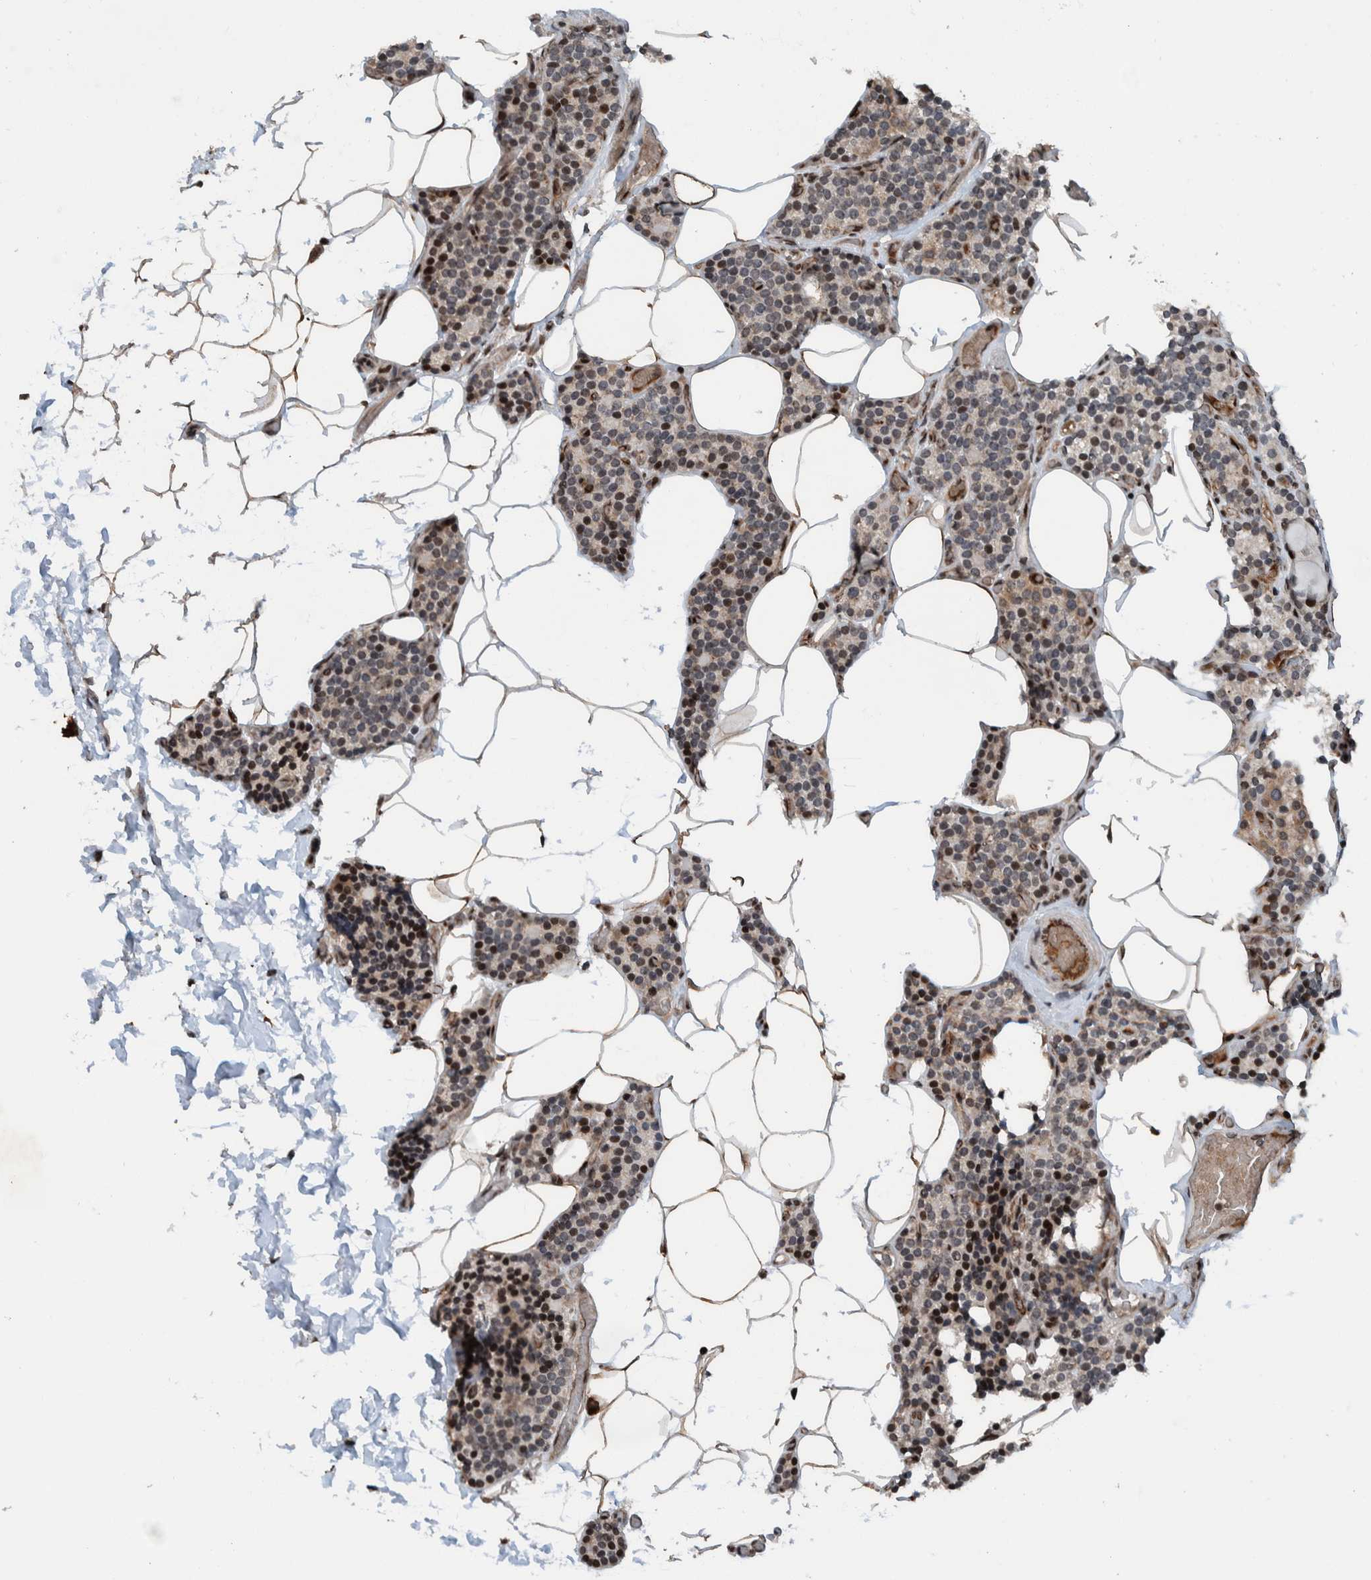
{"staining": {"intensity": "weak", "quantity": "25%-75%", "location": "cytoplasmic/membranous,nuclear"}, "tissue": "parathyroid gland", "cell_type": "Glandular cells", "image_type": "normal", "snomed": [{"axis": "morphology", "description": "Normal tissue, NOS"}, {"axis": "topography", "description": "Parathyroid gland"}], "caption": "Protein staining reveals weak cytoplasmic/membranous,nuclear staining in approximately 25%-75% of glandular cells in normal parathyroid gland. (brown staining indicates protein expression, while blue staining denotes nuclei).", "gene": "ZNF366", "patient": {"sex": "male", "age": 52}}